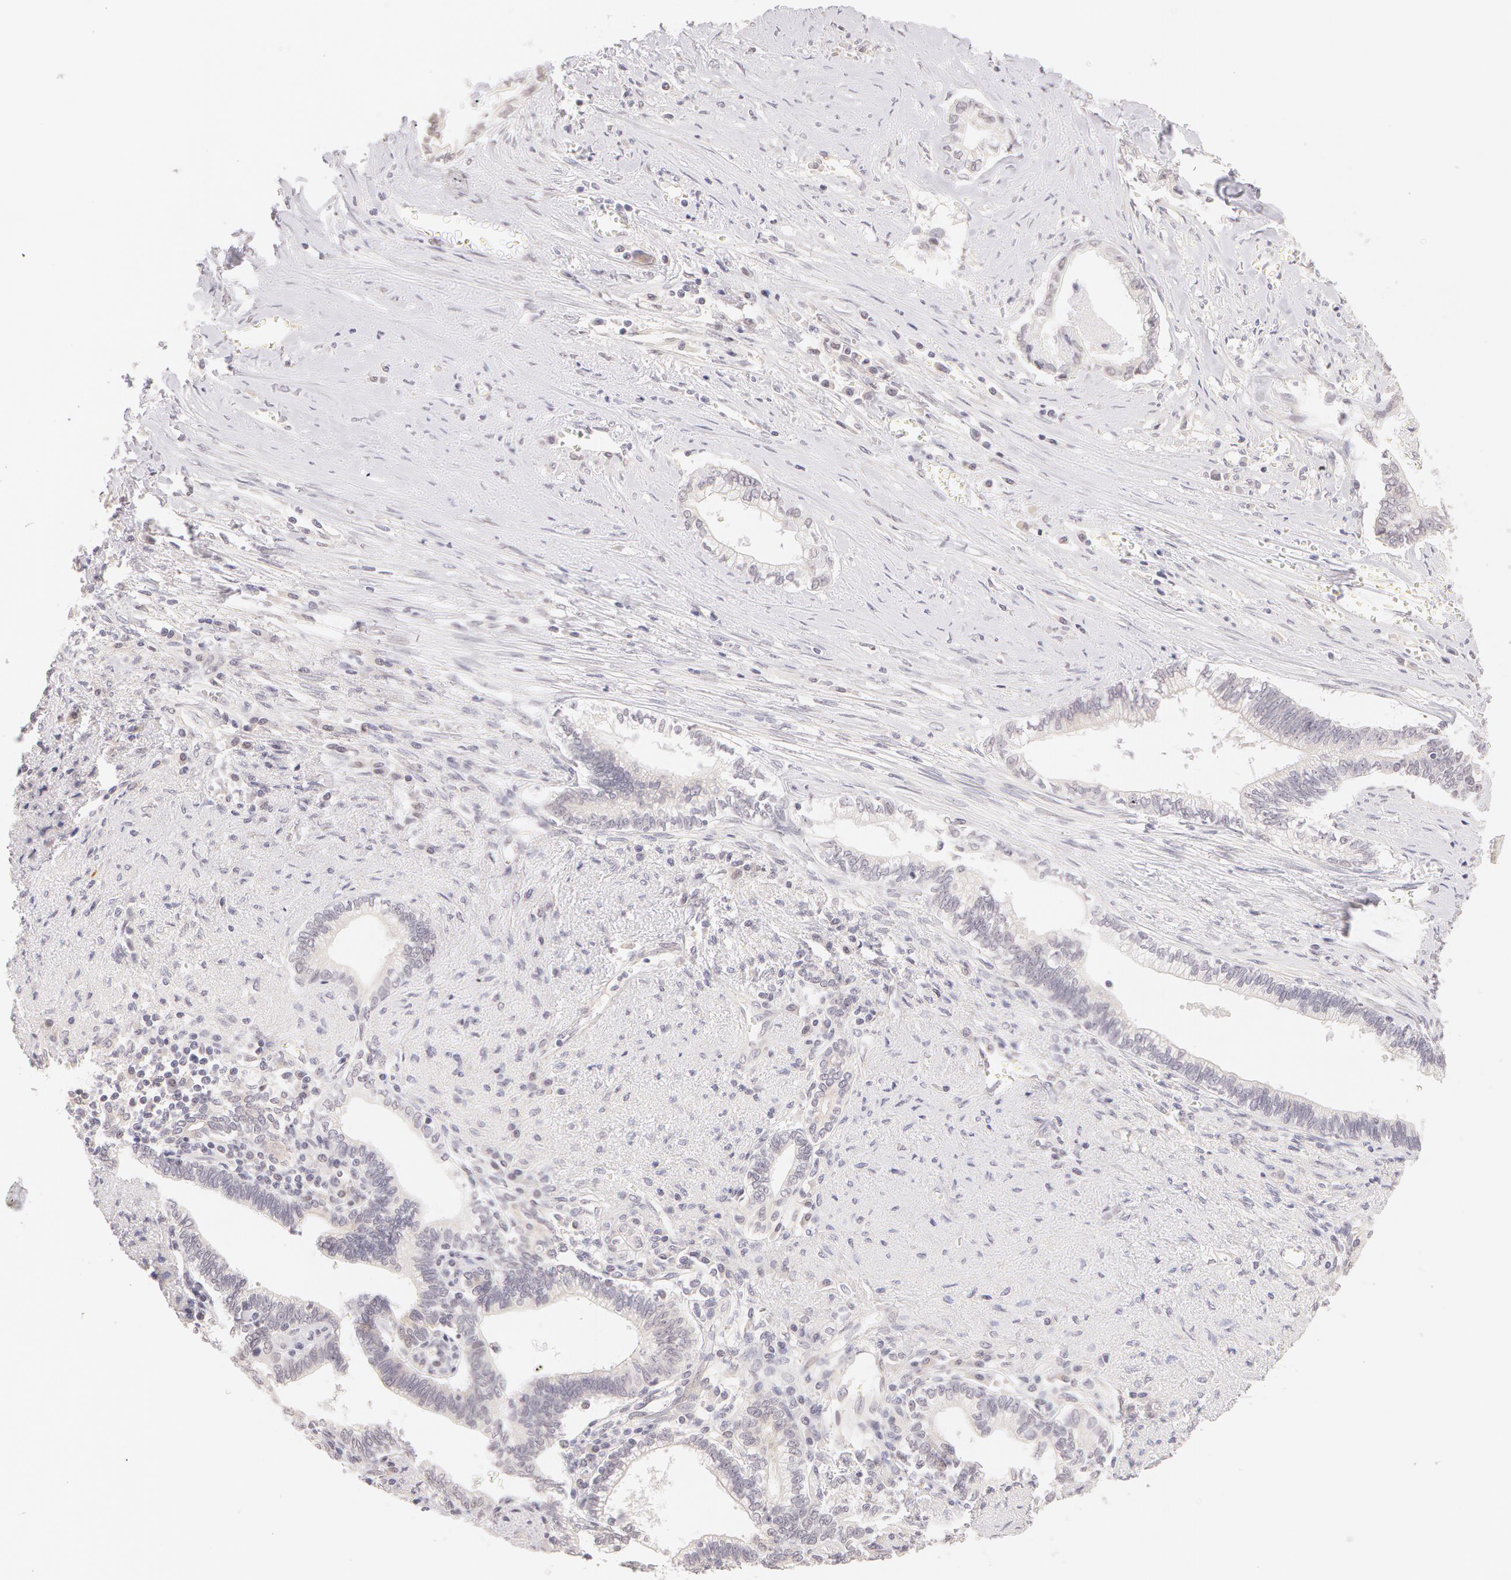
{"staining": {"intensity": "negative", "quantity": "none", "location": "none"}, "tissue": "liver cancer", "cell_type": "Tumor cells", "image_type": "cancer", "snomed": [{"axis": "morphology", "description": "Cholangiocarcinoma"}, {"axis": "topography", "description": "Liver"}], "caption": "Tumor cells show no significant protein positivity in liver cancer. The staining was performed using DAB (3,3'-diaminobenzidine) to visualize the protein expression in brown, while the nuclei were stained in blue with hematoxylin (Magnification: 20x).", "gene": "ZNF597", "patient": {"sex": "male", "age": 57}}